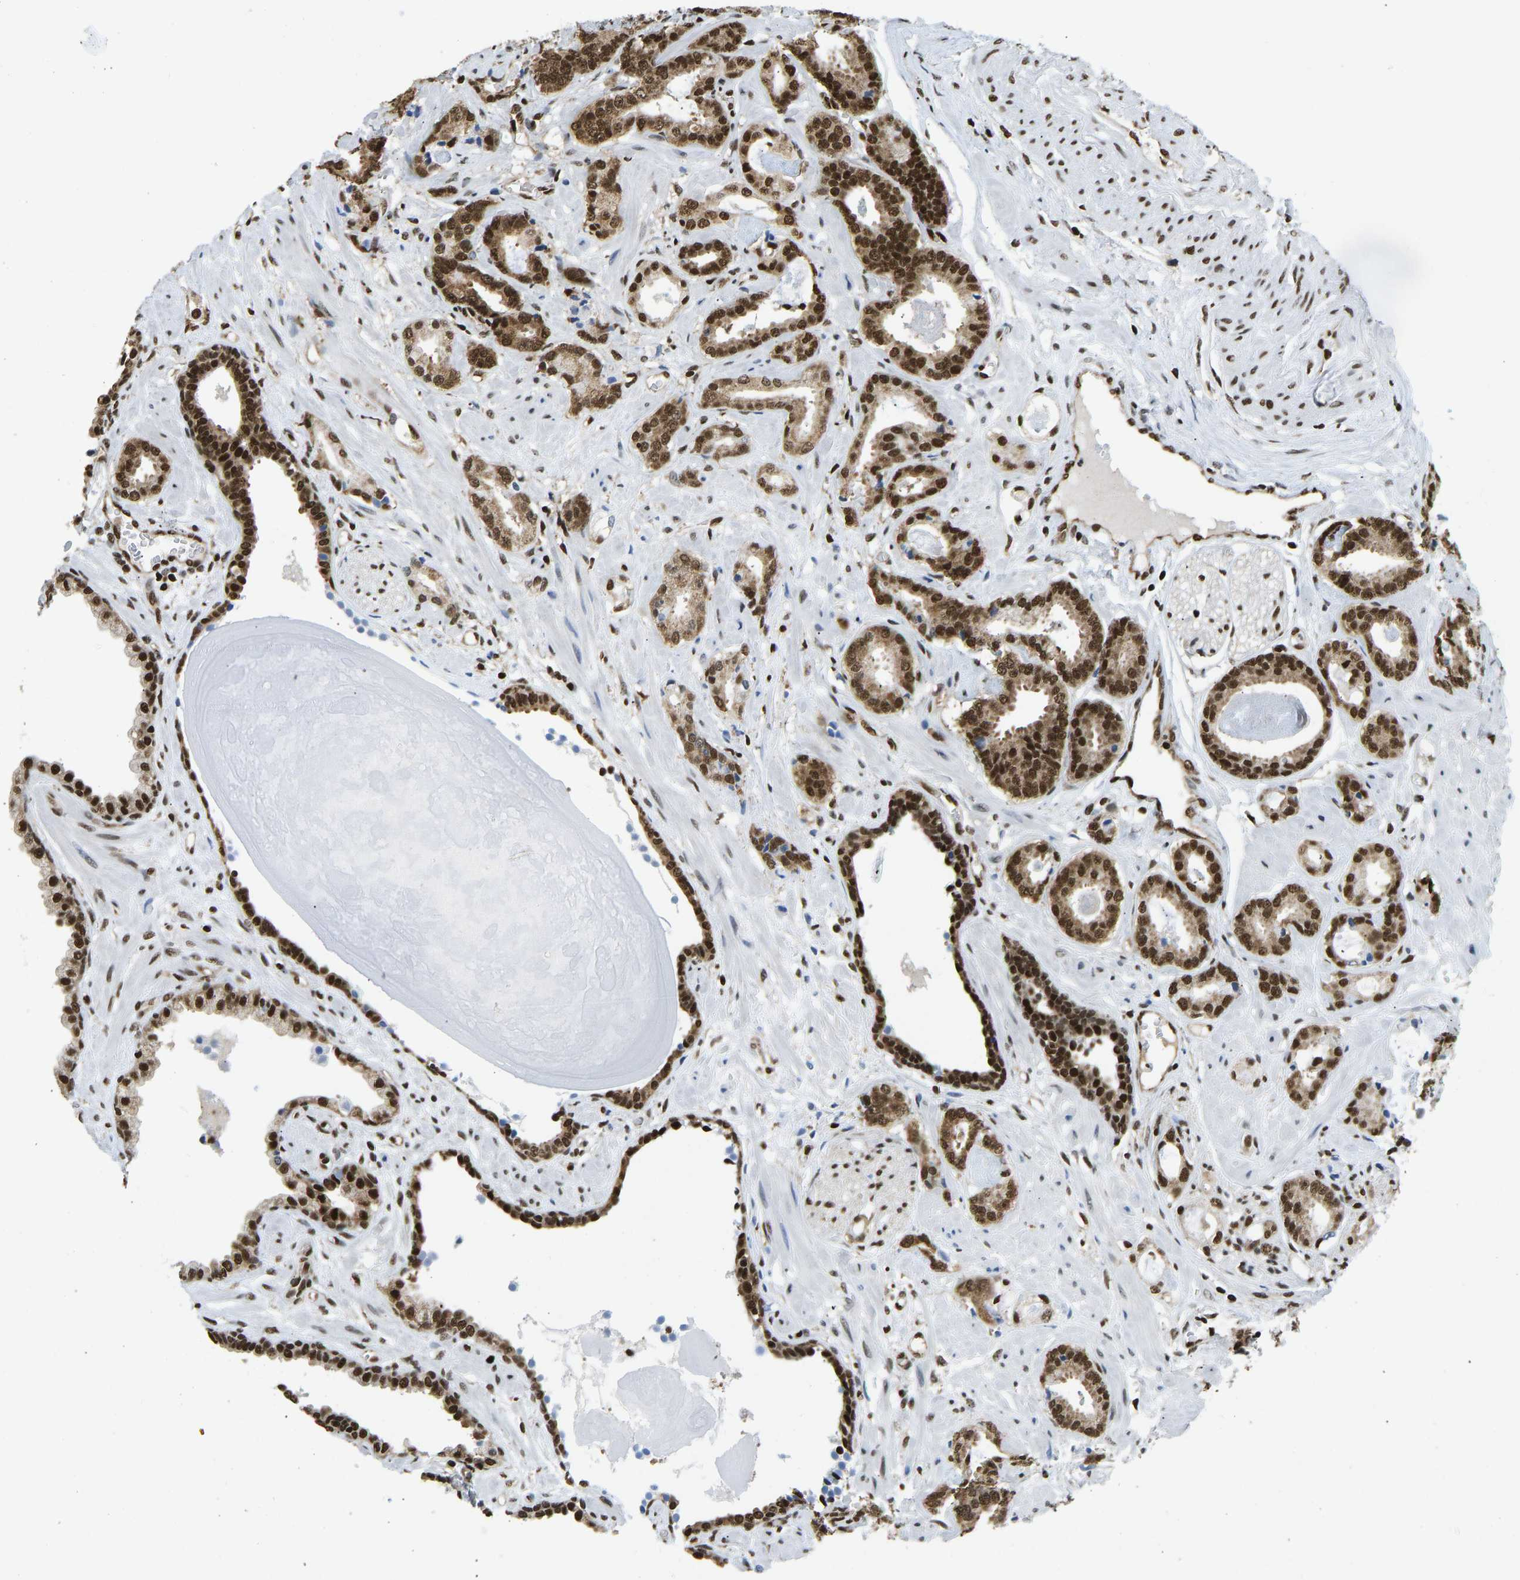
{"staining": {"intensity": "strong", "quantity": ">75%", "location": "cytoplasmic/membranous,nuclear"}, "tissue": "prostate cancer", "cell_type": "Tumor cells", "image_type": "cancer", "snomed": [{"axis": "morphology", "description": "Adenocarcinoma, Low grade"}, {"axis": "topography", "description": "Prostate"}], "caption": "A photomicrograph of prostate cancer stained for a protein reveals strong cytoplasmic/membranous and nuclear brown staining in tumor cells. Nuclei are stained in blue.", "gene": "ZSCAN20", "patient": {"sex": "male", "age": 53}}